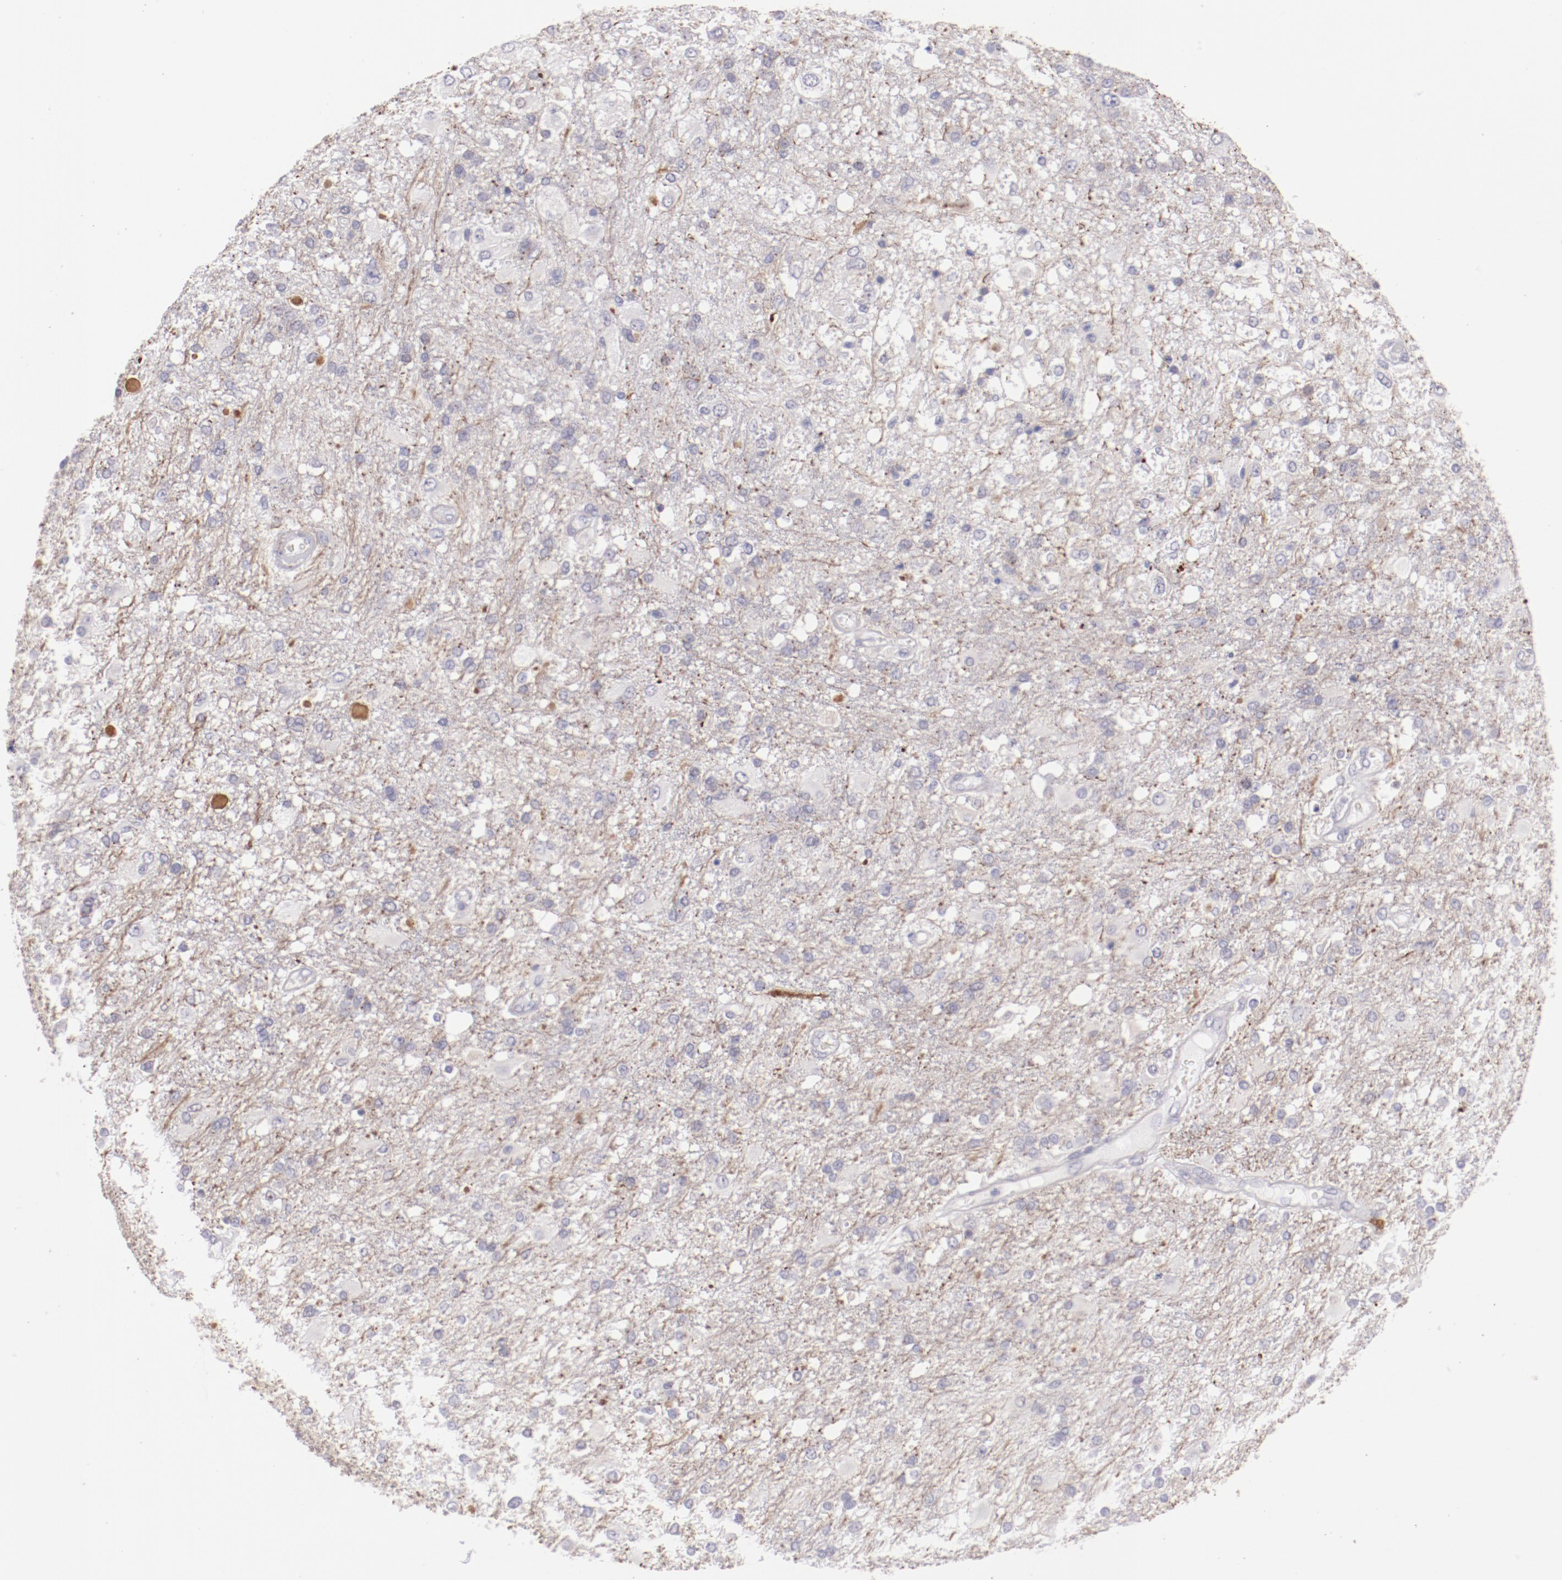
{"staining": {"intensity": "negative", "quantity": "none", "location": "none"}, "tissue": "glioma", "cell_type": "Tumor cells", "image_type": "cancer", "snomed": [{"axis": "morphology", "description": "Glioma, malignant, High grade"}, {"axis": "topography", "description": "Cerebral cortex"}], "caption": "This is an immunohistochemistry histopathology image of human malignant glioma (high-grade). There is no expression in tumor cells.", "gene": "TRAF3", "patient": {"sex": "male", "age": 79}}